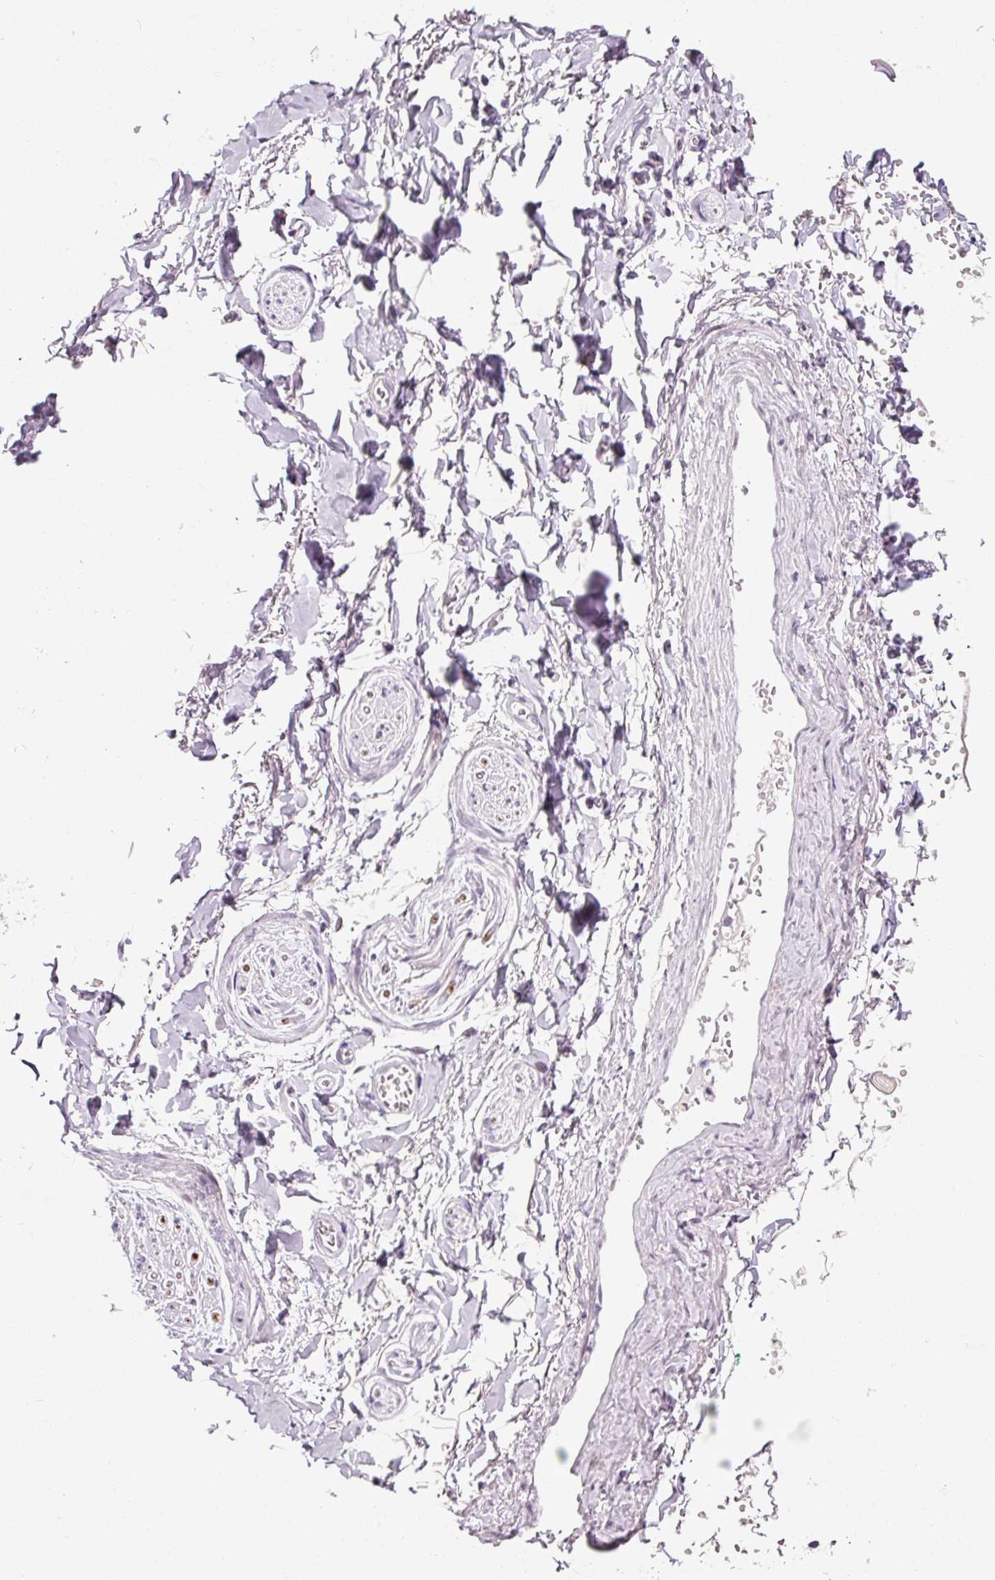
{"staining": {"intensity": "negative", "quantity": "none", "location": "none"}, "tissue": "adipose tissue", "cell_type": "Adipocytes", "image_type": "normal", "snomed": [{"axis": "morphology", "description": "Normal tissue, NOS"}, {"axis": "topography", "description": "Vulva"}, {"axis": "topography", "description": "Vagina"}, {"axis": "topography", "description": "Peripheral nerve tissue"}], "caption": "Histopathology image shows no protein expression in adipocytes of unremarkable adipose tissue.", "gene": "ANKRD20A1", "patient": {"sex": "female", "age": 66}}